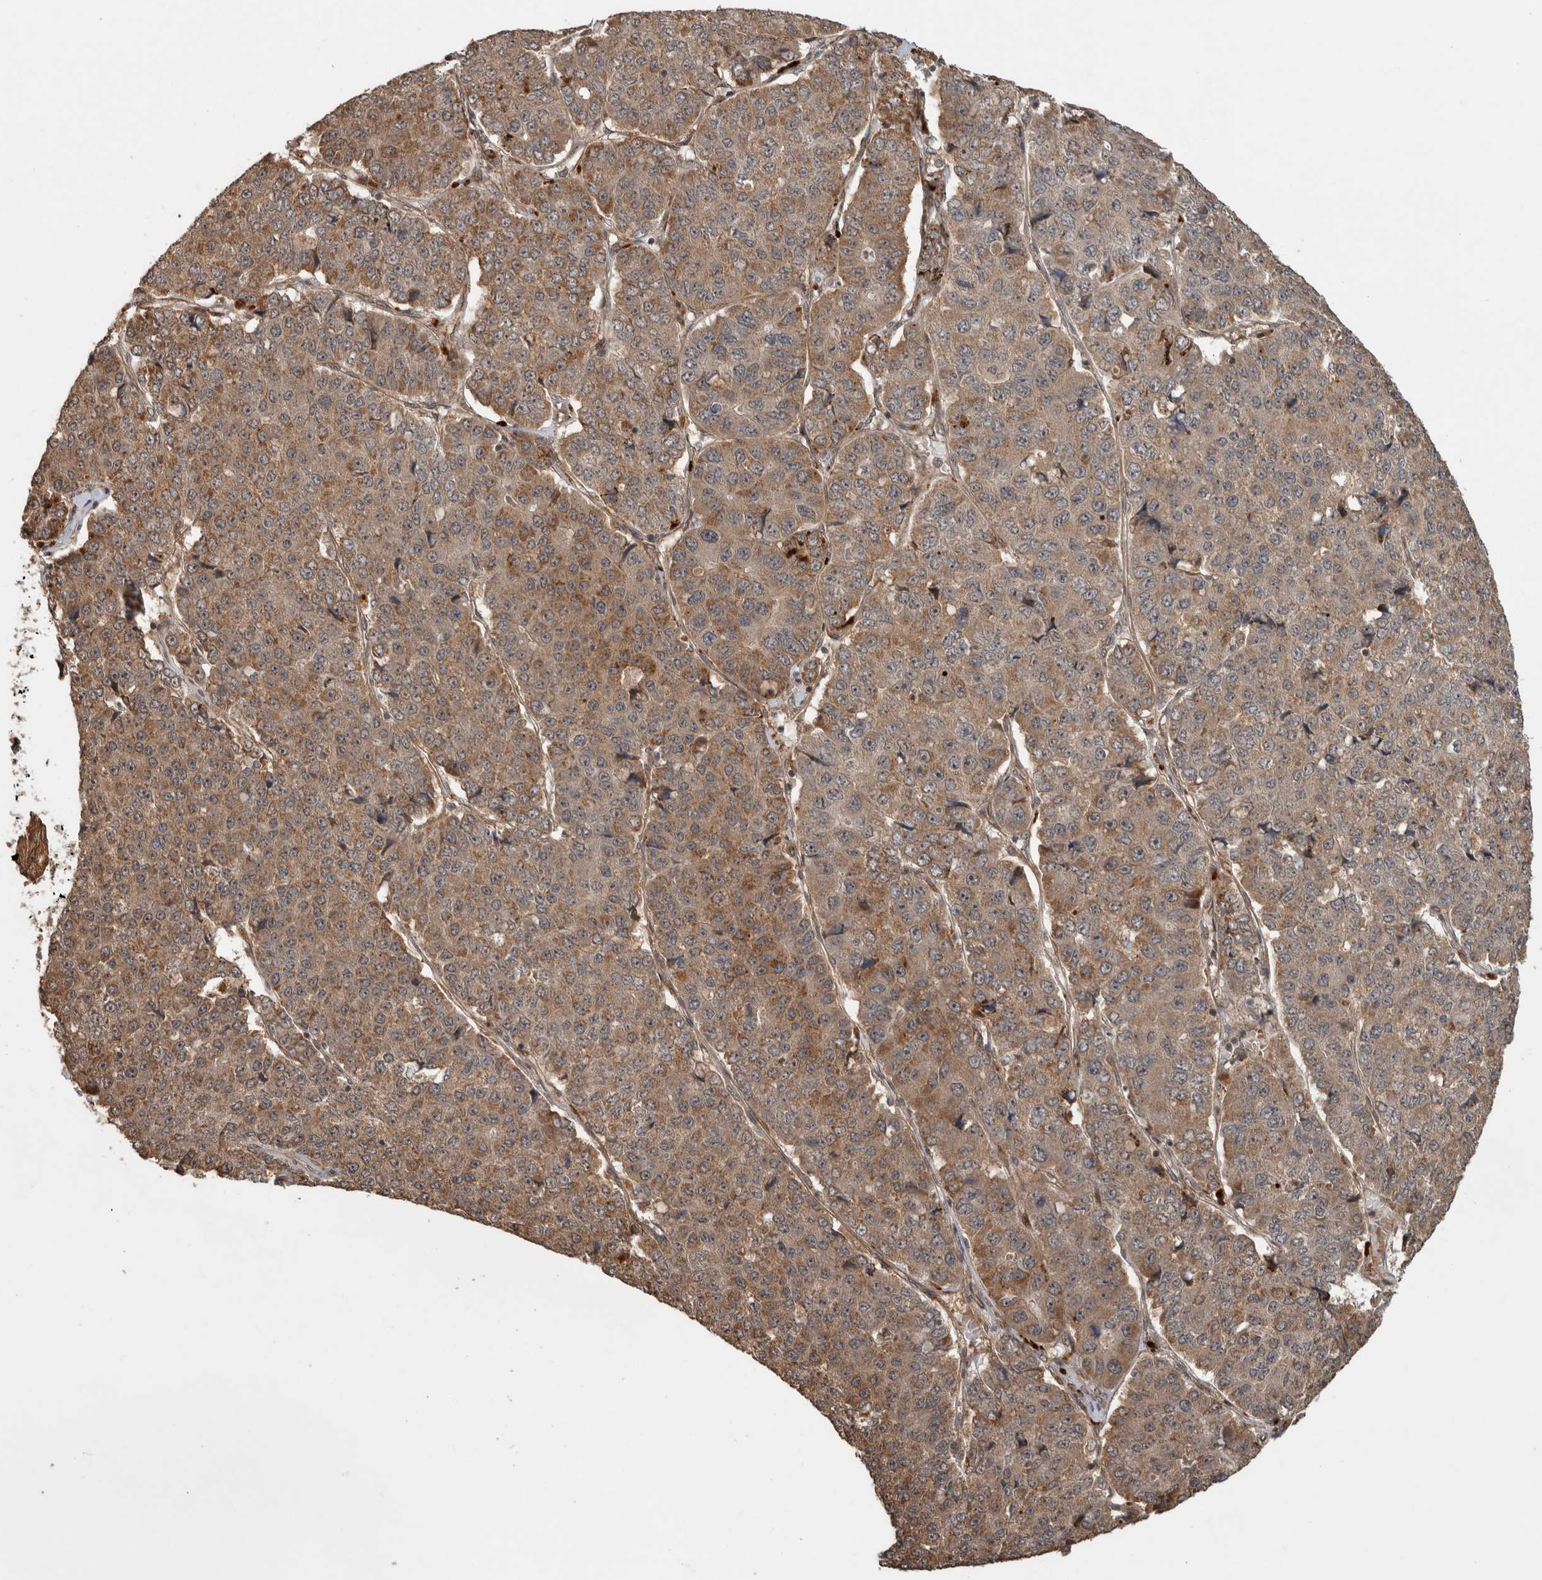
{"staining": {"intensity": "moderate", "quantity": ">75%", "location": "cytoplasmic/membranous"}, "tissue": "pancreatic cancer", "cell_type": "Tumor cells", "image_type": "cancer", "snomed": [{"axis": "morphology", "description": "Adenocarcinoma, NOS"}, {"axis": "topography", "description": "Pancreas"}], "caption": "Immunohistochemical staining of human pancreatic cancer (adenocarcinoma) reveals moderate cytoplasmic/membranous protein staining in about >75% of tumor cells.", "gene": "PITPNC1", "patient": {"sex": "male", "age": 50}}